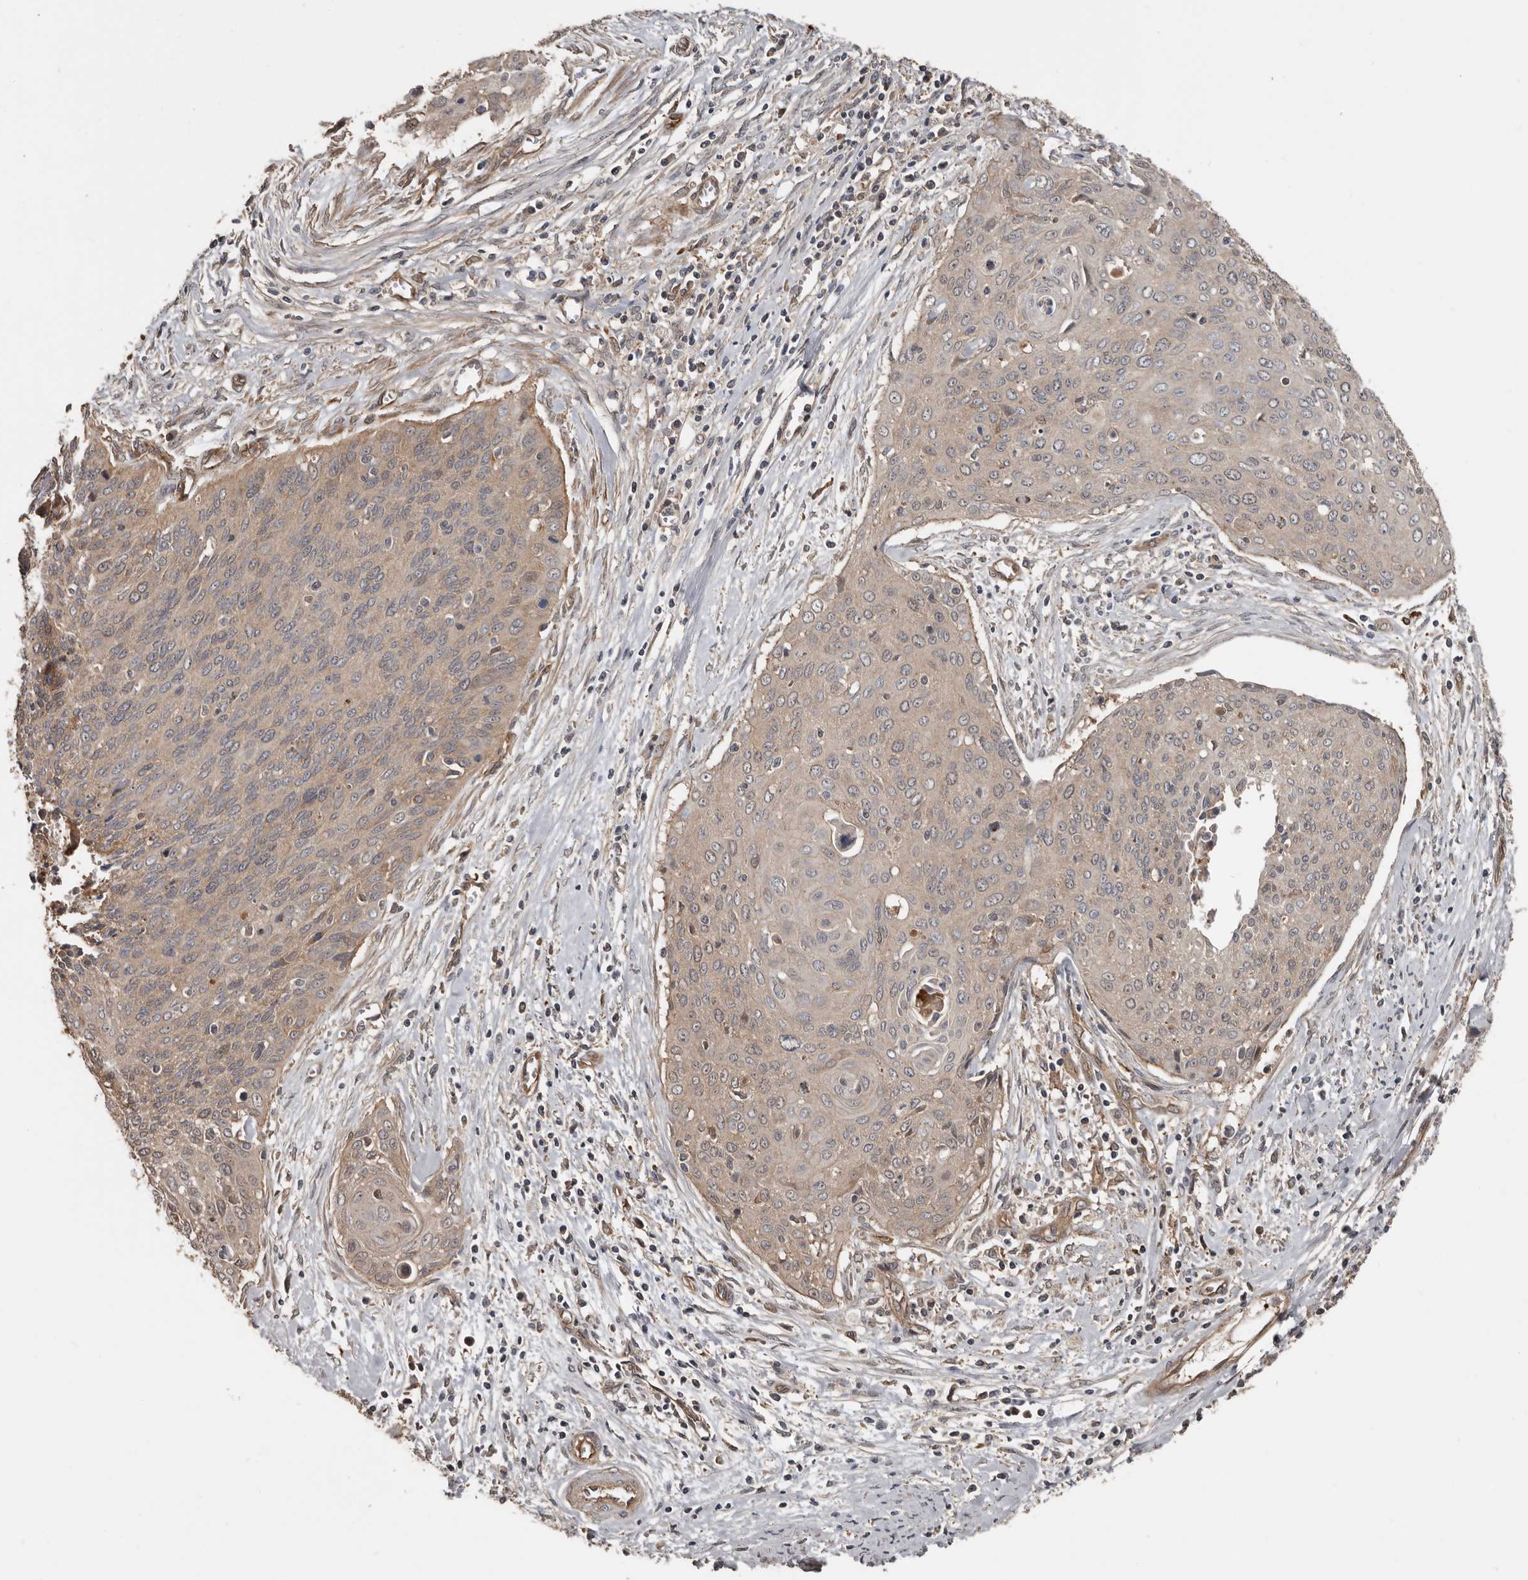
{"staining": {"intensity": "weak", "quantity": "25%-75%", "location": "cytoplasmic/membranous"}, "tissue": "cervical cancer", "cell_type": "Tumor cells", "image_type": "cancer", "snomed": [{"axis": "morphology", "description": "Squamous cell carcinoma, NOS"}, {"axis": "topography", "description": "Cervix"}], "caption": "Tumor cells display low levels of weak cytoplasmic/membranous staining in approximately 25%-75% of cells in human squamous cell carcinoma (cervical). Nuclei are stained in blue.", "gene": "EXOC3L1", "patient": {"sex": "female", "age": 55}}